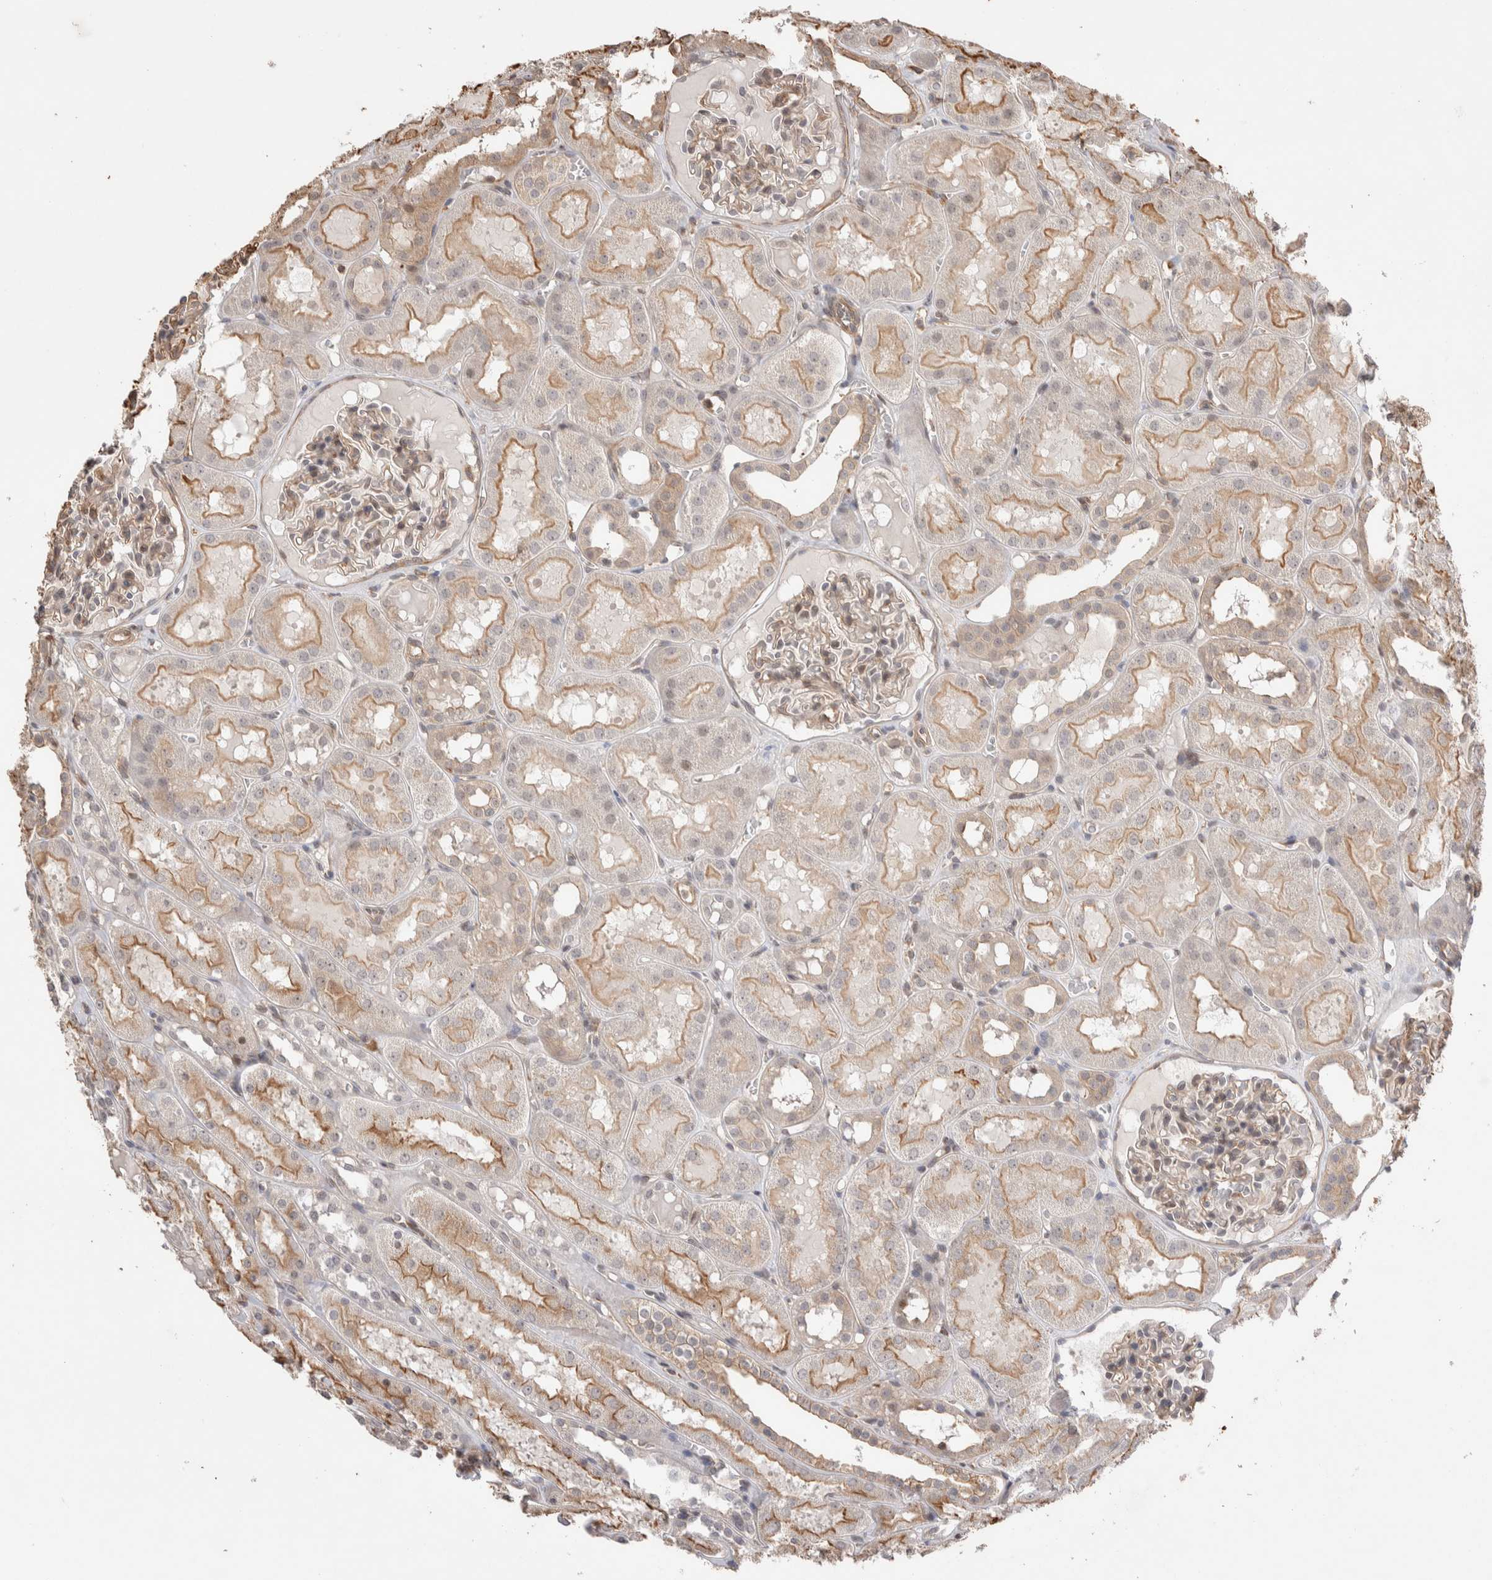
{"staining": {"intensity": "weak", "quantity": "<25%", "location": "cytoplasmic/membranous,nuclear"}, "tissue": "kidney", "cell_type": "Cells in glomeruli", "image_type": "normal", "snomed": [{"axis": "morphology", "description": "Normal tissue, NOS"}, {"axis": "topography", "description": "Kidney"}, {"axis": "topography", "description": "Urinary bladder"}], "caption": "This is an immunohistochemistry photomicrograph of unremarkable kidney. There is no staining in cells in glomeruli.", "gene": "ZNF704", "patient": {"sex": "male", "age": 16}}